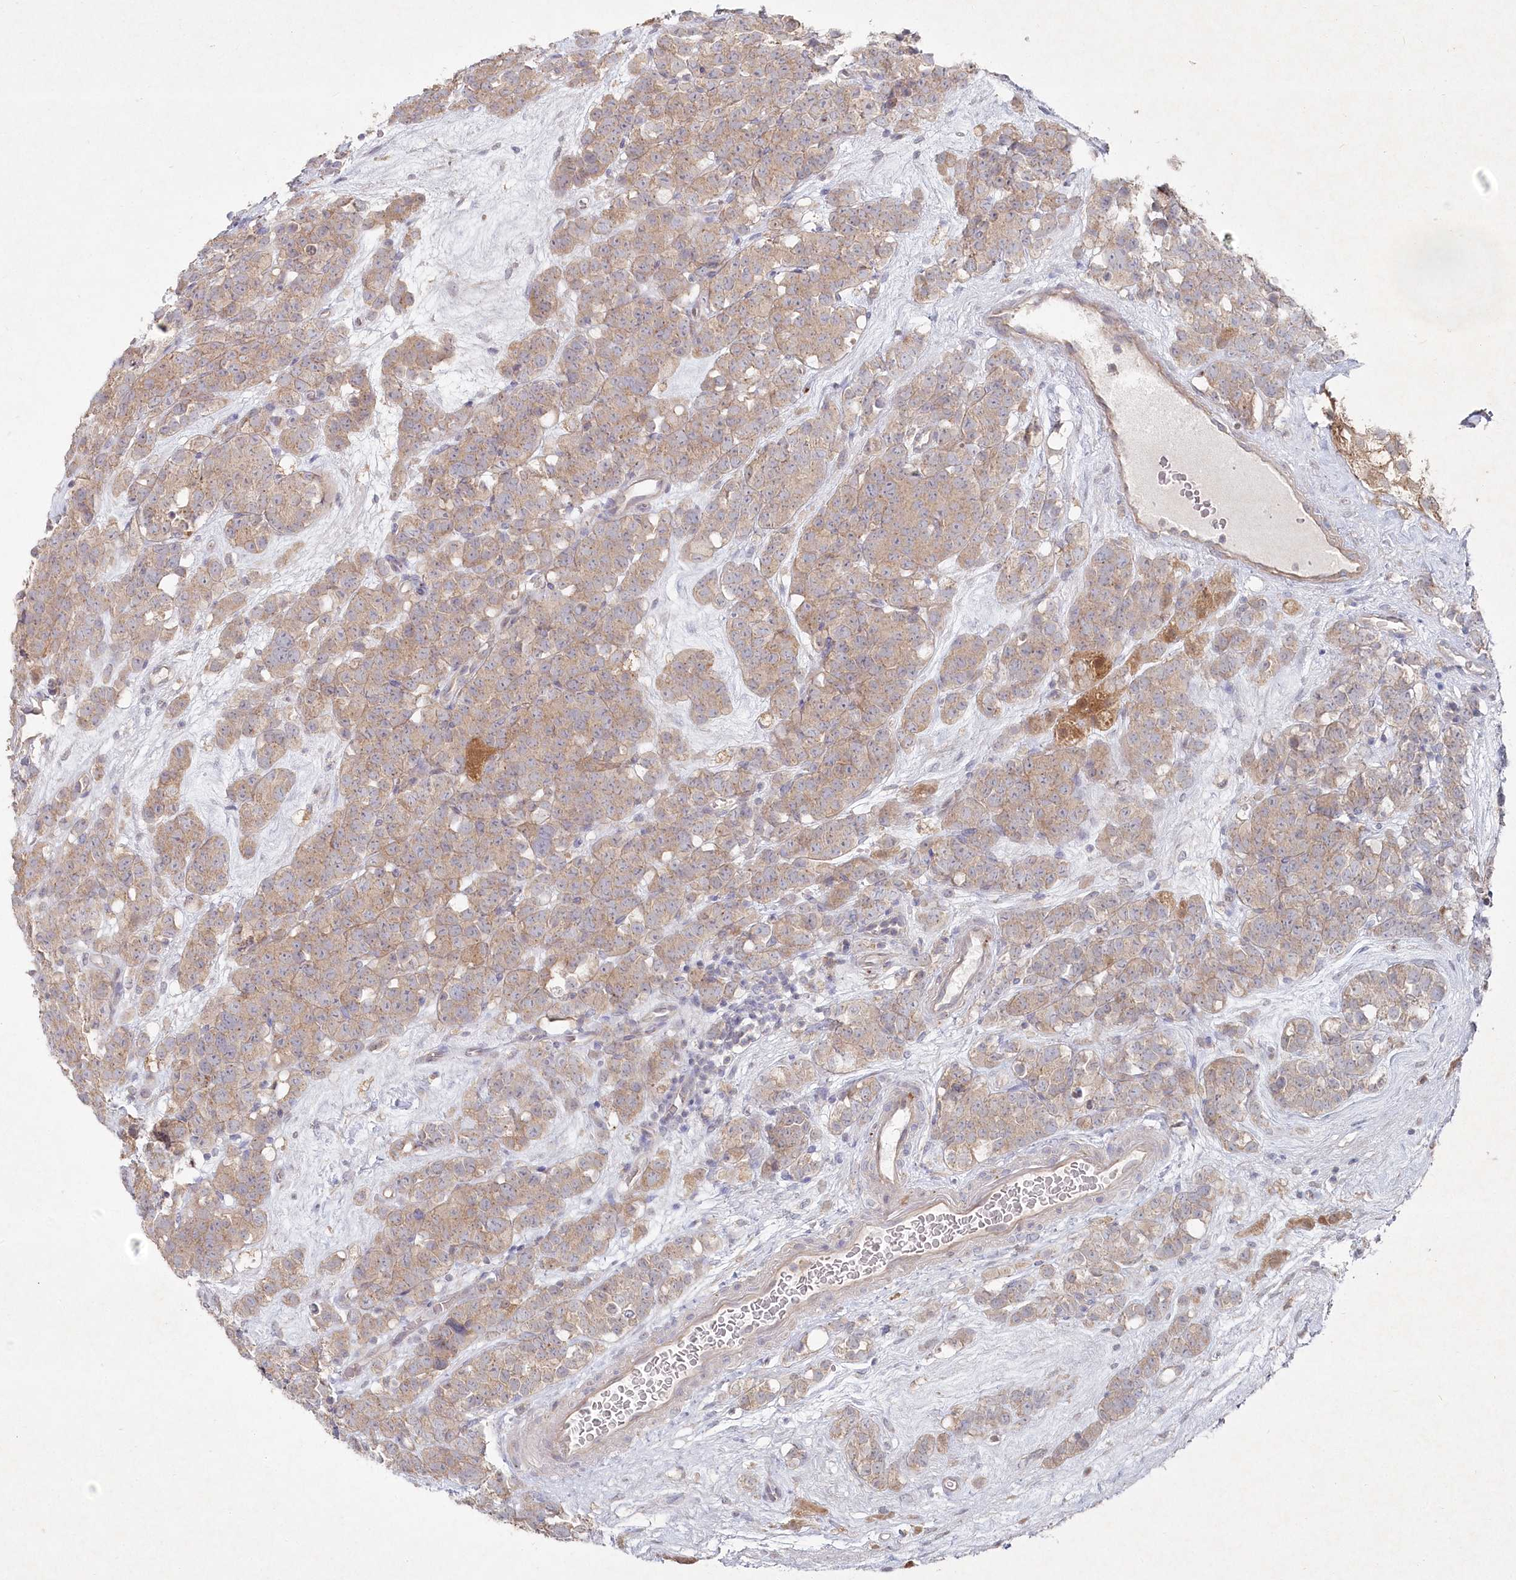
{"staining": {"intensity": "weak", "quantity": ">75%", "location": "cytoplasmic/membranous"}, "tissue": "testis cancer", "cell_type": "Tumor cells", "image_type": "cancer", "snomed": [{"axis": "morphology", "description": "Seminoma, NOS"}, {"axis": "topography", "description": "Testis"}], "caption": "Immunohistochemistry (DAB) staining of testis cancer (seminoma) shows weak cytoplasmic/membranous protein staining in approximately >75% of tumor cells. (DAB IHC with brightfield microscopy, high magnification).", "gene": "TGFBRAP1", "patient": {"sex": "male", "age": 71}}